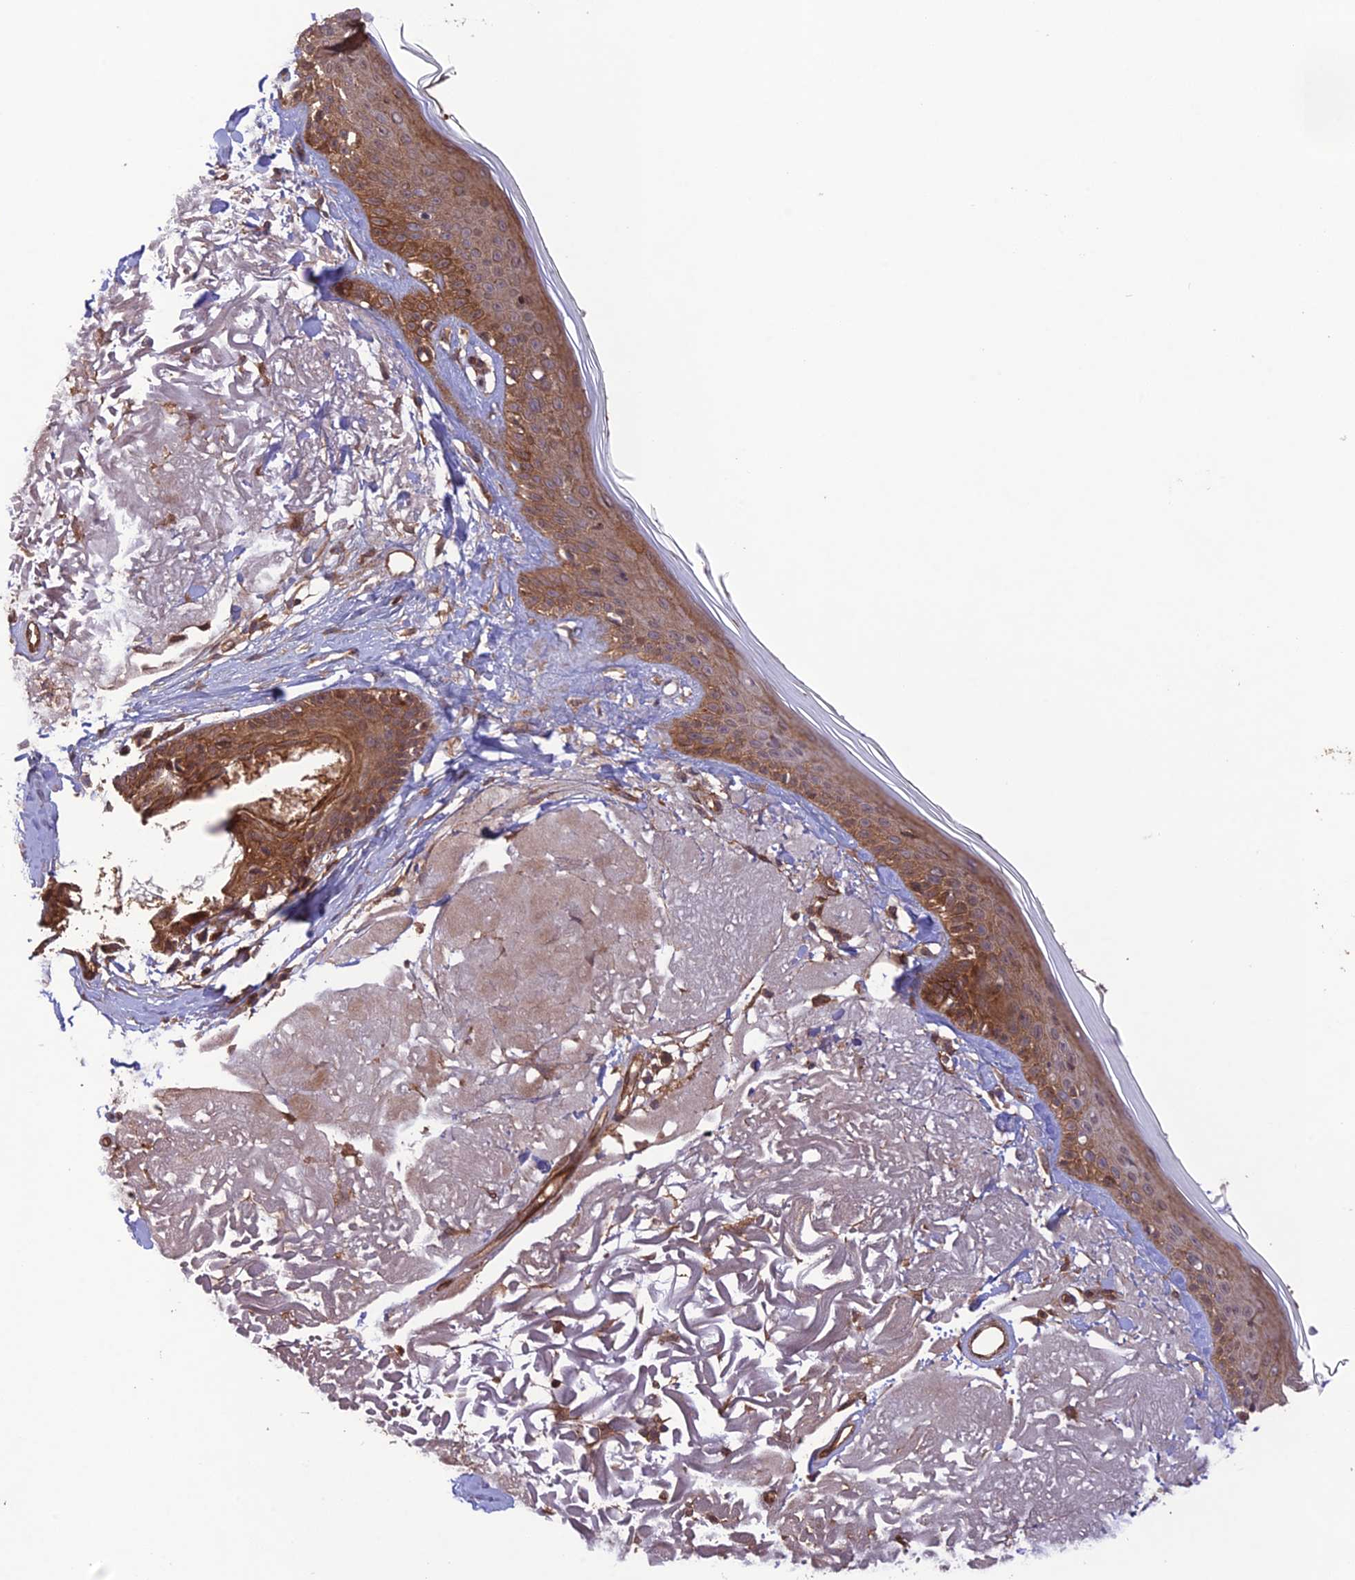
{"staining": {"intensity": "weak", "quantity": "25%-75%", "location": "cytoplasmic/membranous"}, "tissue": "skin", "cell_type": "Fibroblasts", "image_type": "normal", "snomed": [{"axis": "morphology", "description": "Normal tissue, NOS"}, {"axis": "topography", "description": "Skin"}, {"axis": "topography", "description": "Skeletal muscle"}], "caption": "Weak cytoplasmic/membranous expression is seen in about 25%-75% of fibroblasts in normal skin.", "gene": "FCHSD1", "patient": {"sex": "male", "age": 83}}